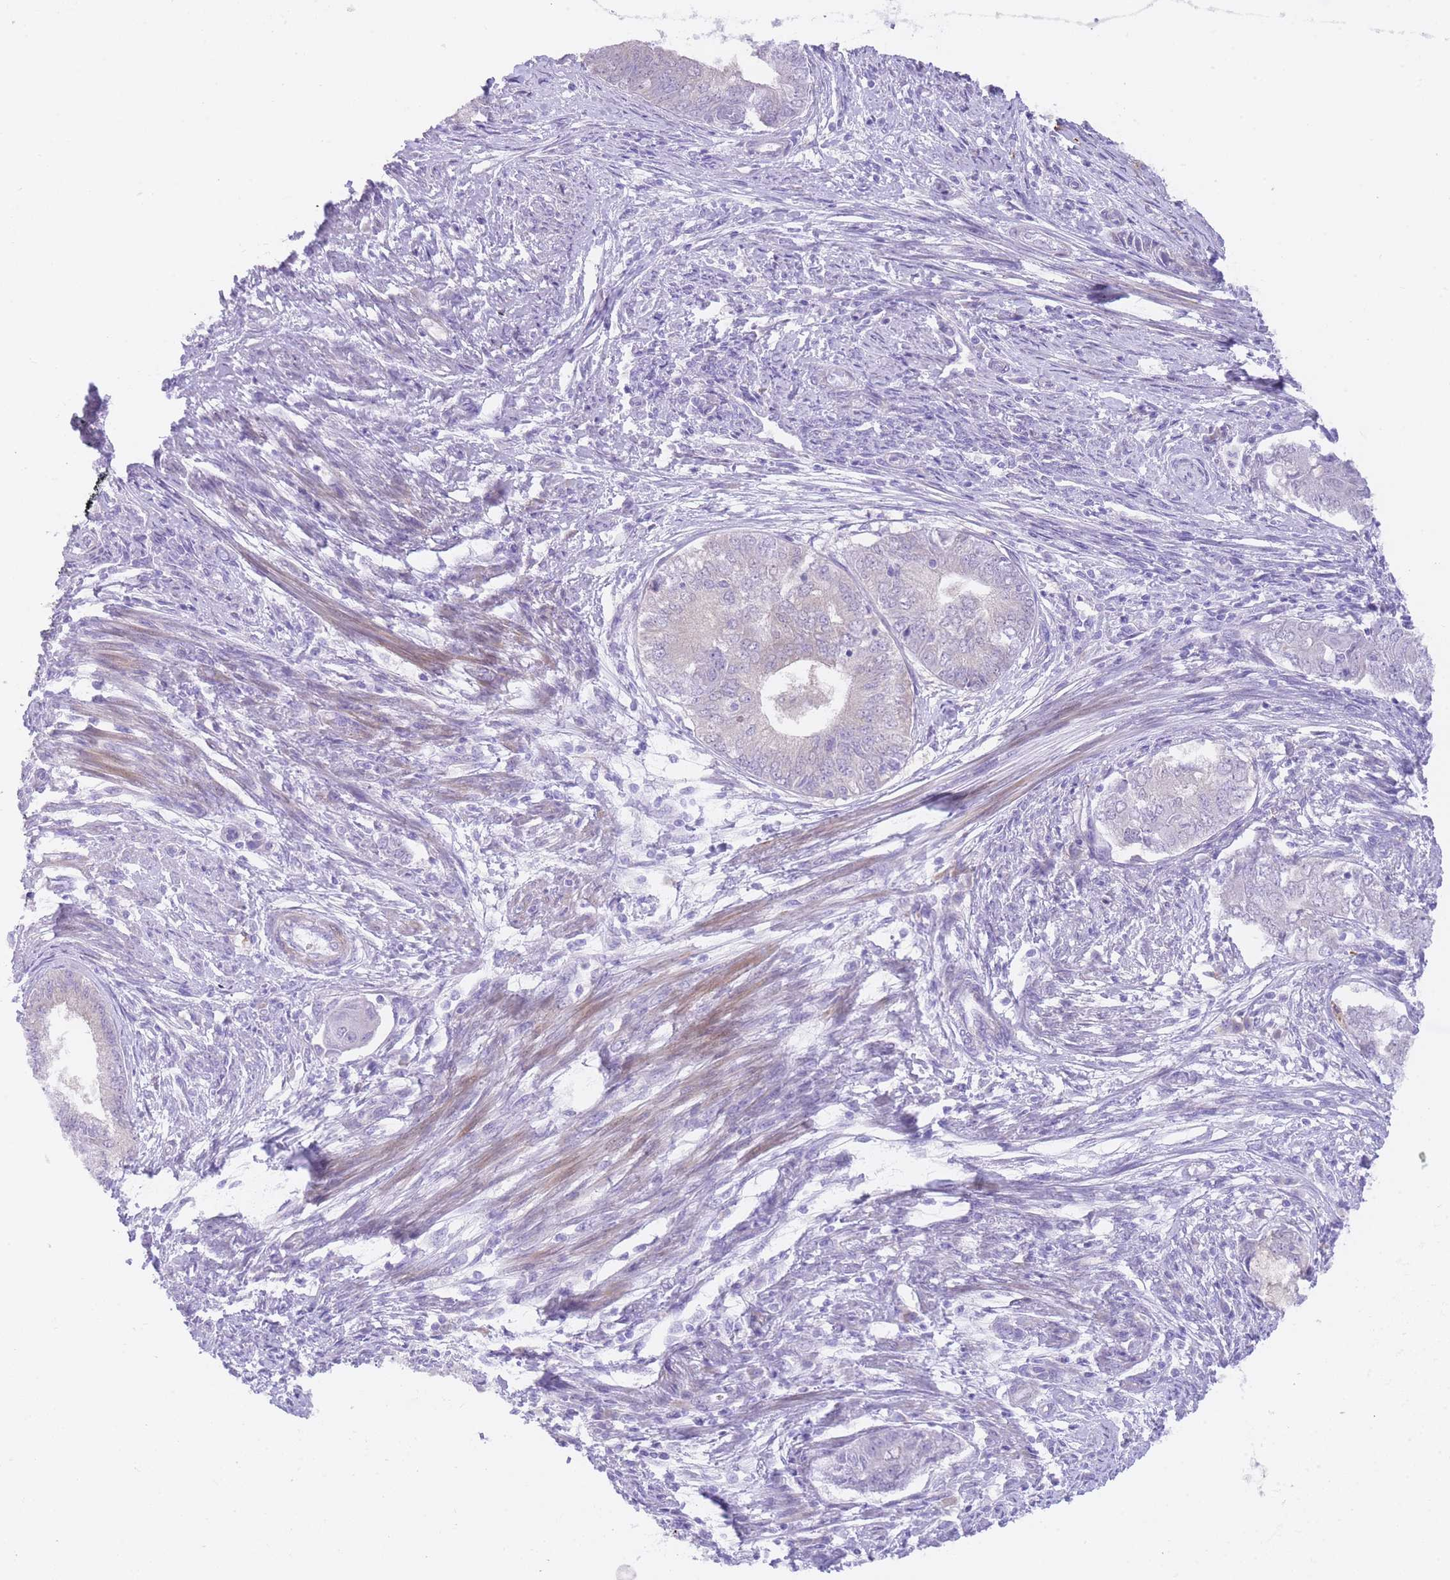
{"staining": {"intensity": "negative", "quantity": "none", "location": "none"}, "tissue": "endometrial cancer", "cell_type": "Tumor cells", "image_type": "cancer", "snomed": [{"axis": "morphology", "description": "Adenocarcinoma, NOS"}, {"axis": "topography", "description": "Endometrium"}], "caption": "DAB (3,3'-diaminobenzidine) immunohistochemical staining of endometrial adenocarcinoma displays no significant staining in tumor cells.", "gene": "QTRT1", "patient": {"sex": "female", "age": 62}}